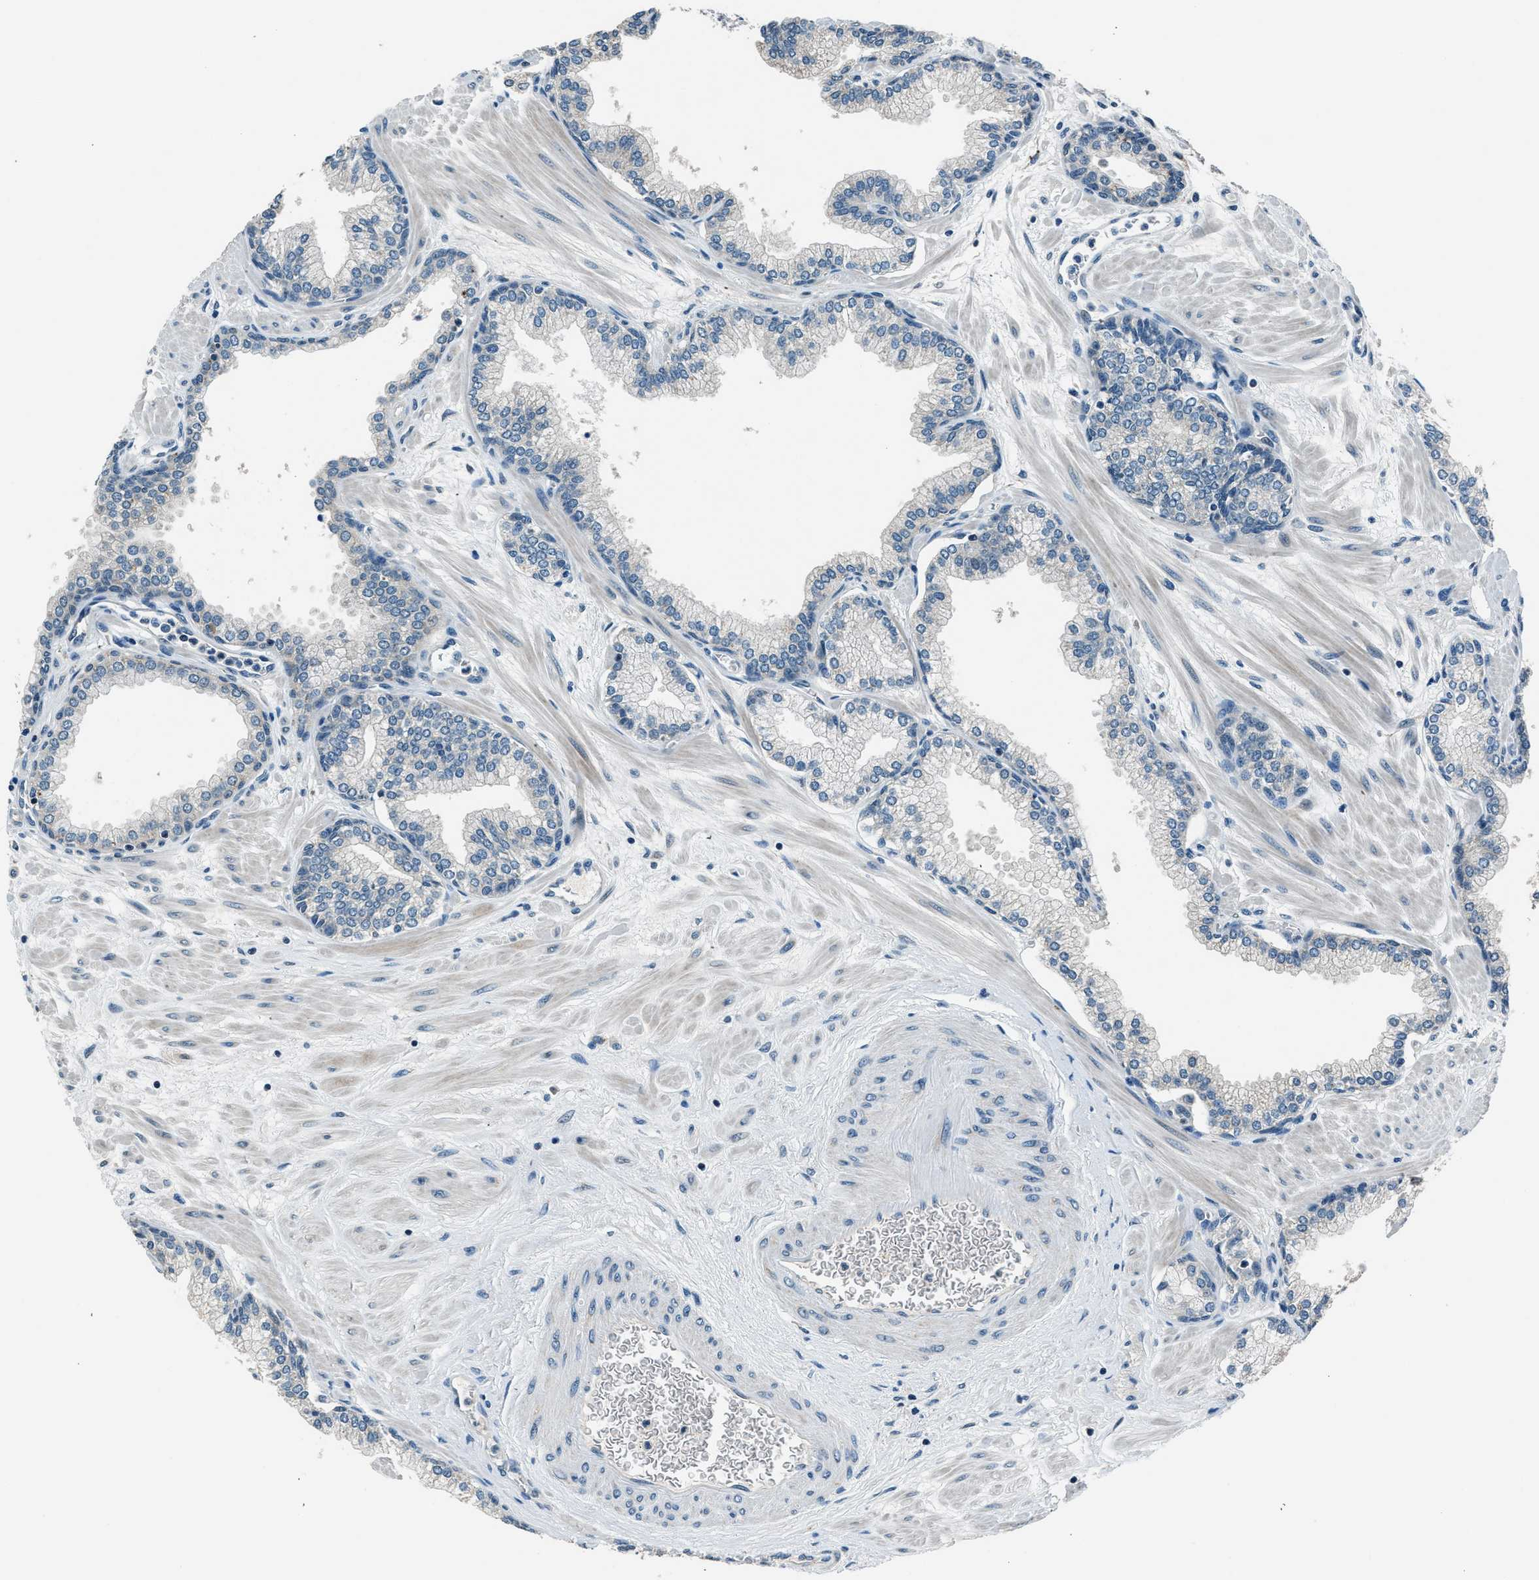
{"staining": {"intensity": "negative", "quantity": "none", "location": "none"}, "tissue": "prostate", "cell_type": "Glandular cells", "image_type": "normal", "snomed": [{"axis": "morphology", "description": "Normal tissue, NOS"}, {"axis": "morphology", "description": "Urothelial carcinoma, Low grade"}, {"axis": "topography", "description": "Urinary bladder"}, {"axis": "topography", "description": "Prostate"}], "caption": "The histopathology image reveals no significant staining in glandular cells of prostate.", "gene": "NME8", "patient": {"sex": "male", "age": 60}}